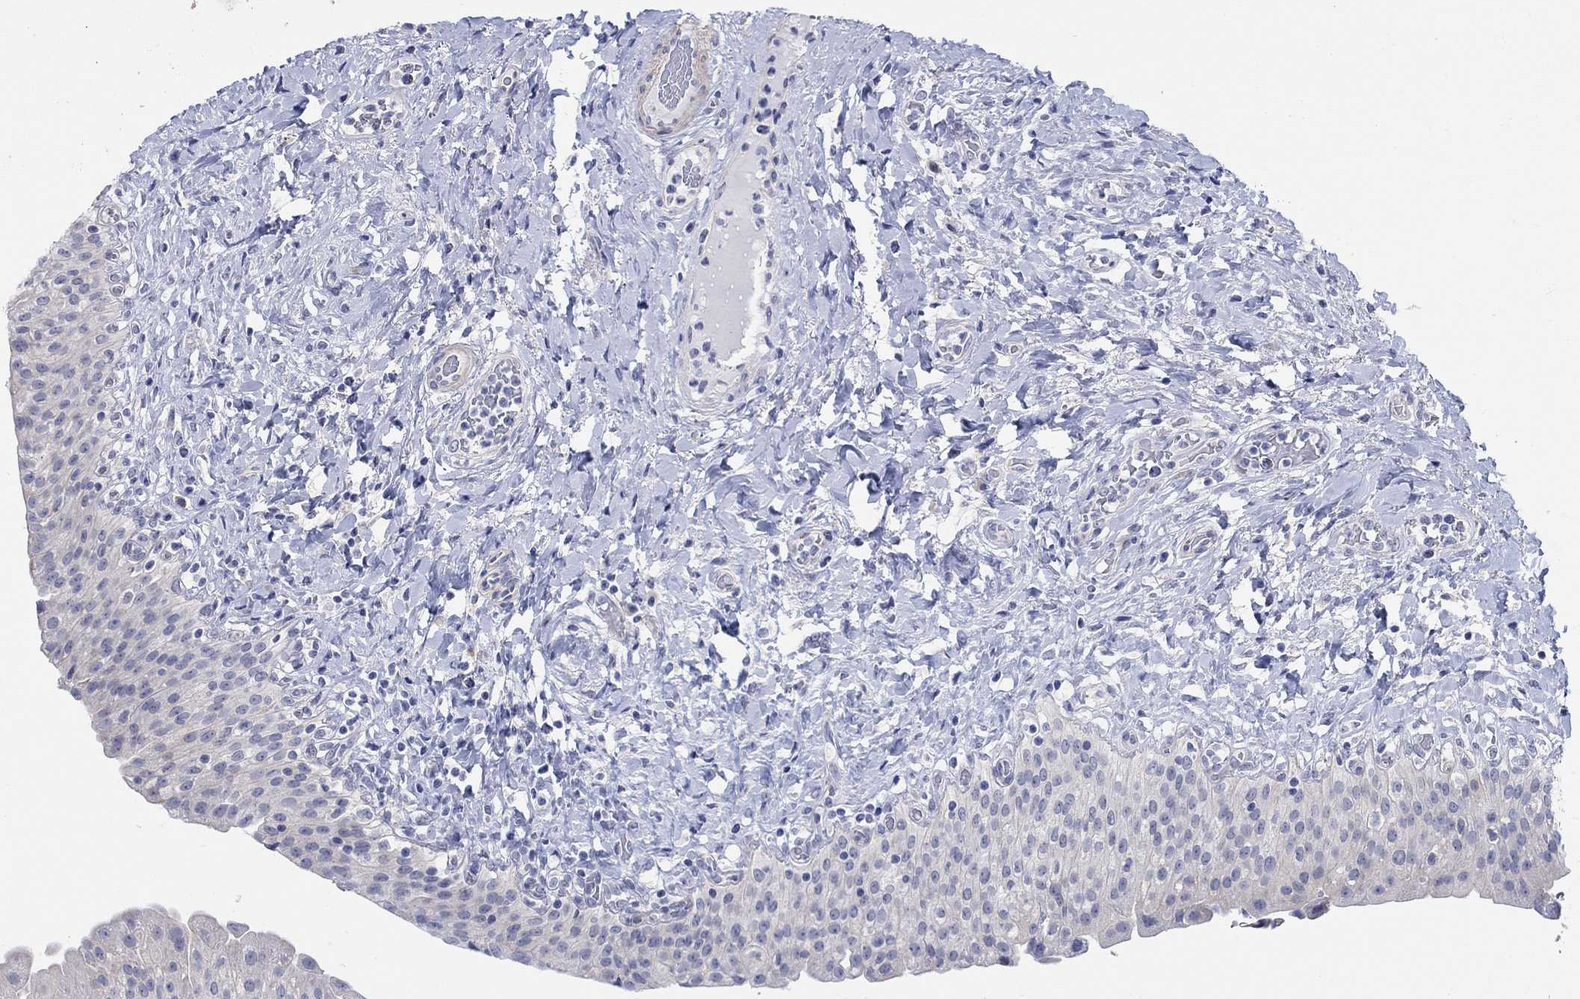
{"staining": {"intensity": "negative", "quantity": "none", "location": "none"}, "tissue": "urinary bladder", "cell_type": "Urothelial cells", "image_type": "normal", "snomed": [{"axis": "morphology", "description": "Normal tissue, NOS"}, {"axis": "morphology", "description": "Inflammation, NOS"}, {"axis": "topography", "description": "Urinary bladder"}], "caption": "The IHC micrograph has no significant expression in urothelial cells of urinary bladder.", "gene": "KRT222", "patient": {"sex": "male", "age": 64}}